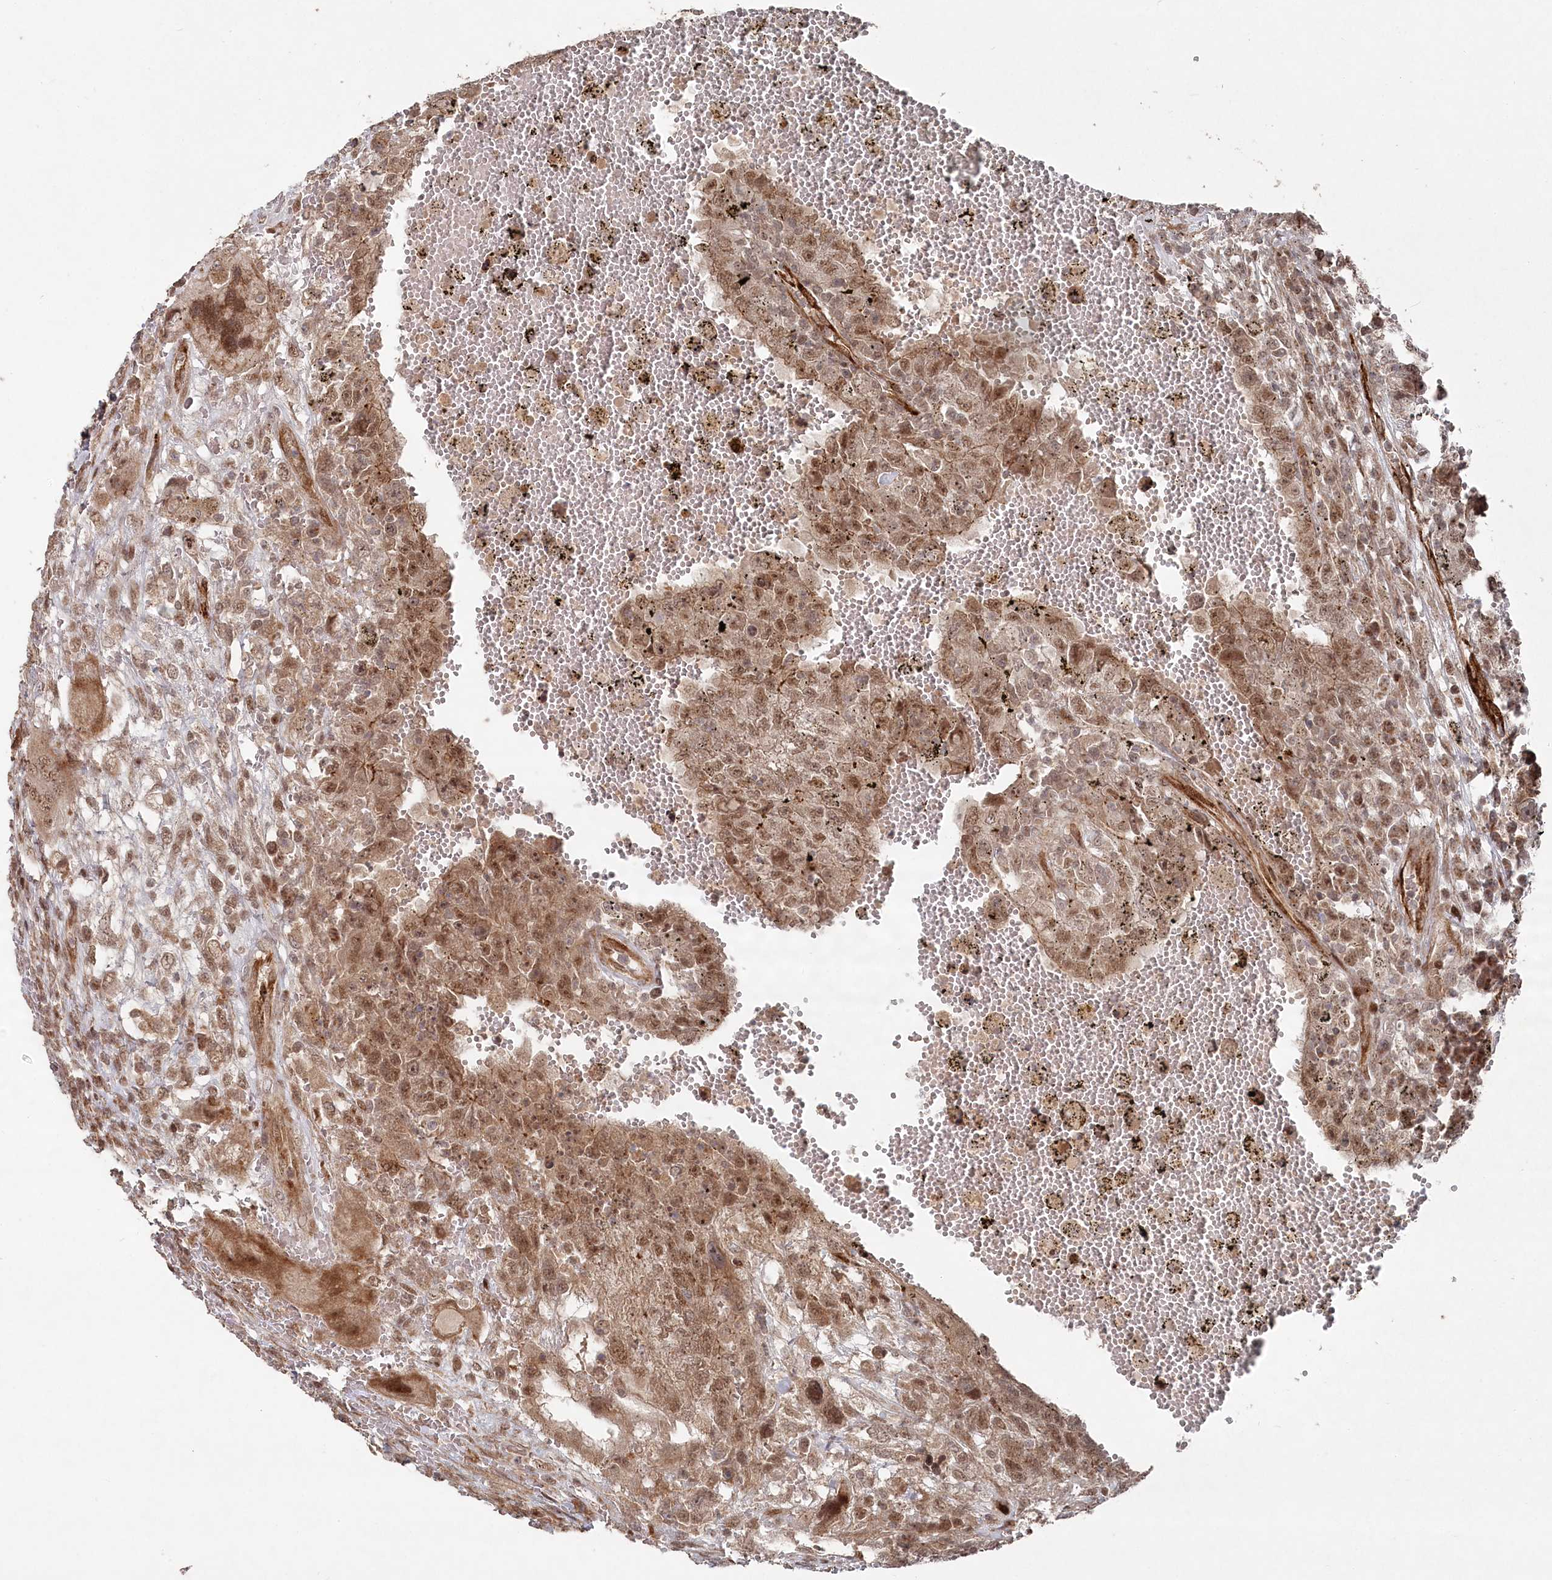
{"staining": {"intensity": "moderate", "quantity": ">75%", "location": "cytoplasmic/membranous,nuclear"}, "tissue": "testis cancer", "cell_type": "Tumor cells", "image_type": "cancer", "snomed": [{"axis": "morphology", "description": "Carcinoma, Embryonal, NOS"}, {"axis": "topography", "description": "Testis"}], "caption": "Protein analysis of embryonal carcinoma (testis) tissue demonstrates moderate cytoplasmic/membranous and nuclear positivity in approximately >75% of tumor cells. (DAB (3,3'-diaminobenzidine) IHC with brightfield microscopy, high magnification).", "gene": "POLR3A", "patient": {"sex": "male", "age": 26}}